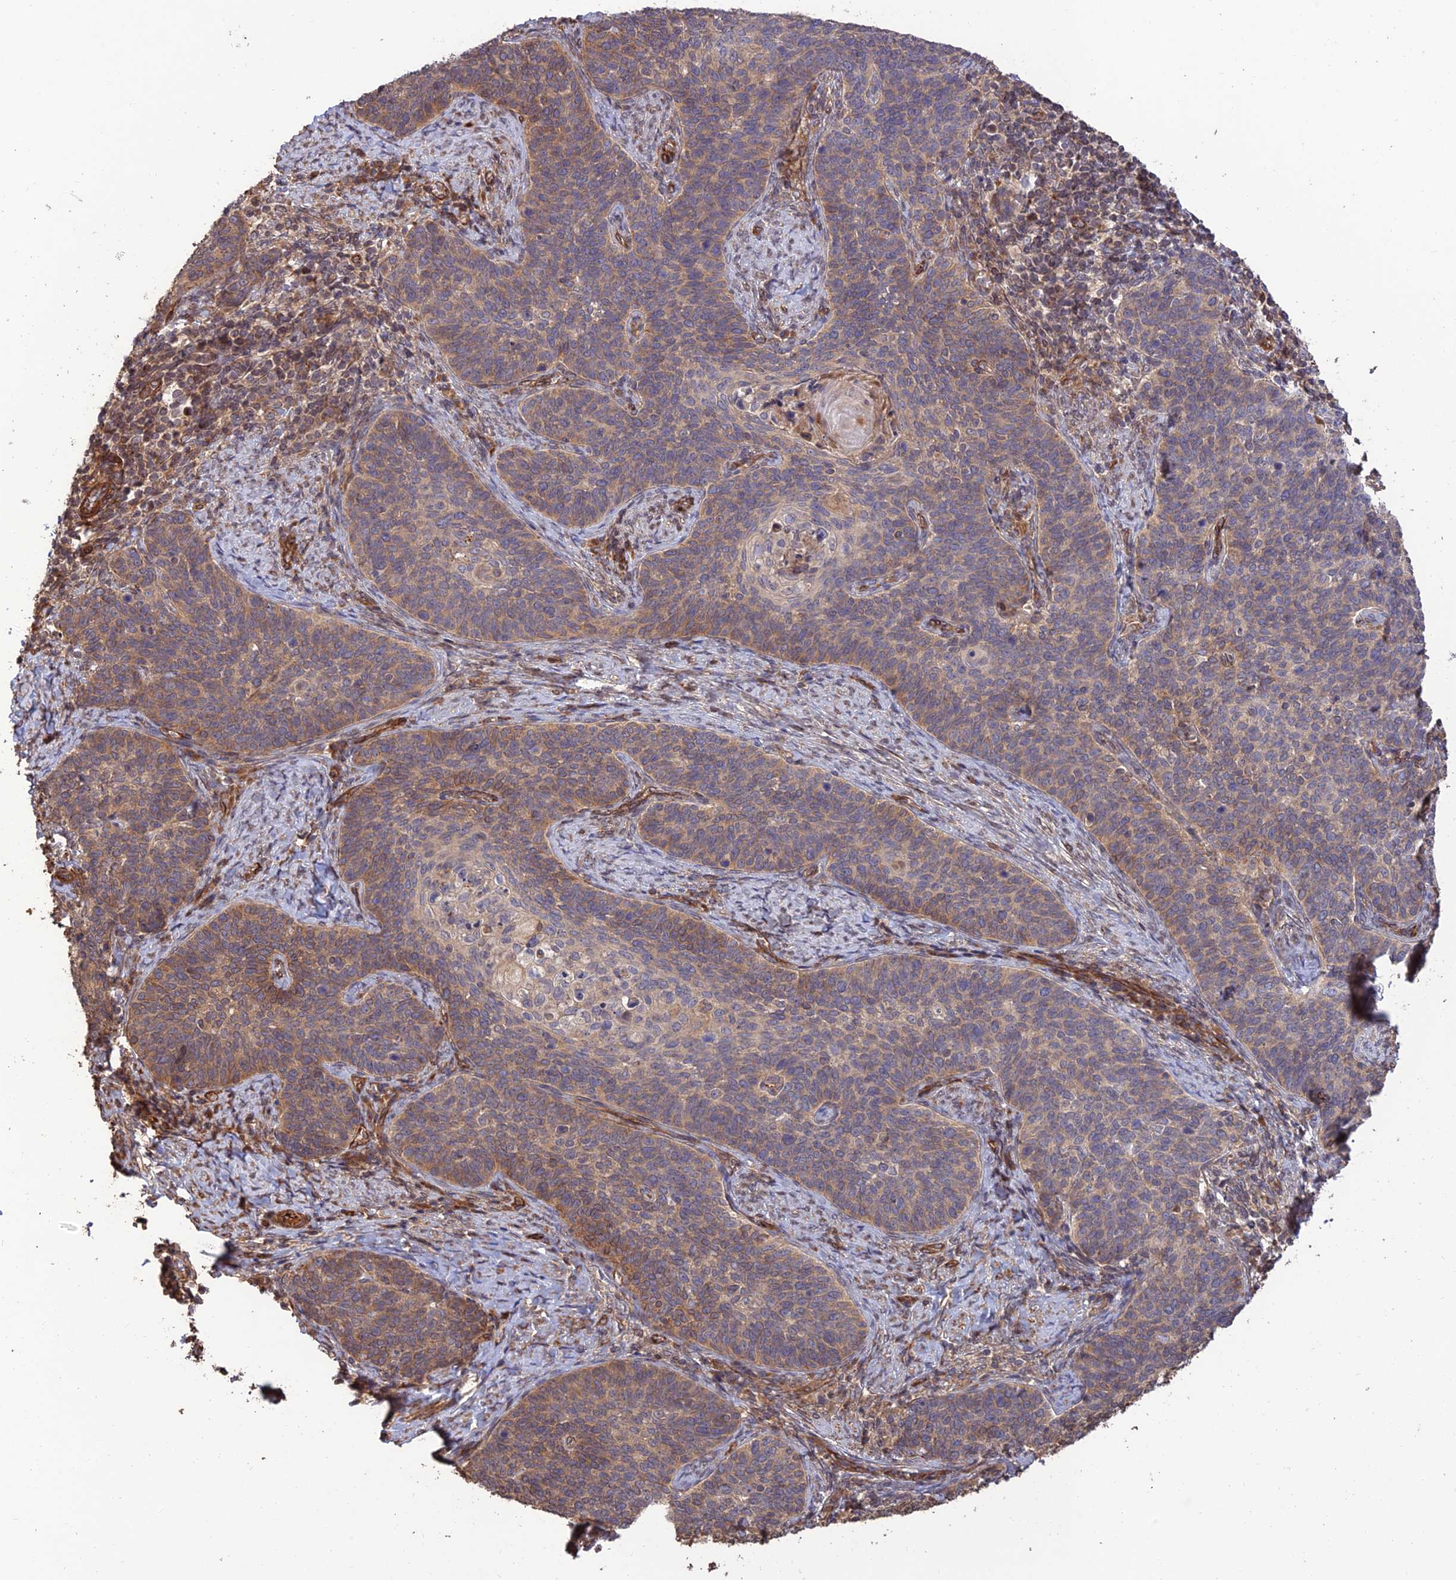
{"staining": {"intensity": "moderate", "quantity": "25%-75%", "location": "cytoplasmic/membranous"}, "tissue": "cervical cancer", "cell_type": "Tumor cells", "image_type": "cancer", "snomed": [{"axis": "morphology", "description": "Normal tissue, NOS"}, {"axis": "morphology", "description": "Squamous cell carcinoma, NOS"}, {"axis": "topography", "description": "Cervix"}], "caption": "Tumor cells display medium levels of moderate cytoplasmic/membranous expression in approximately 25%-75% of cells in squamous cell carcinoma (cervical).", "gene": "CREBL2", "patient": {"sex": "female", "age": 39}}